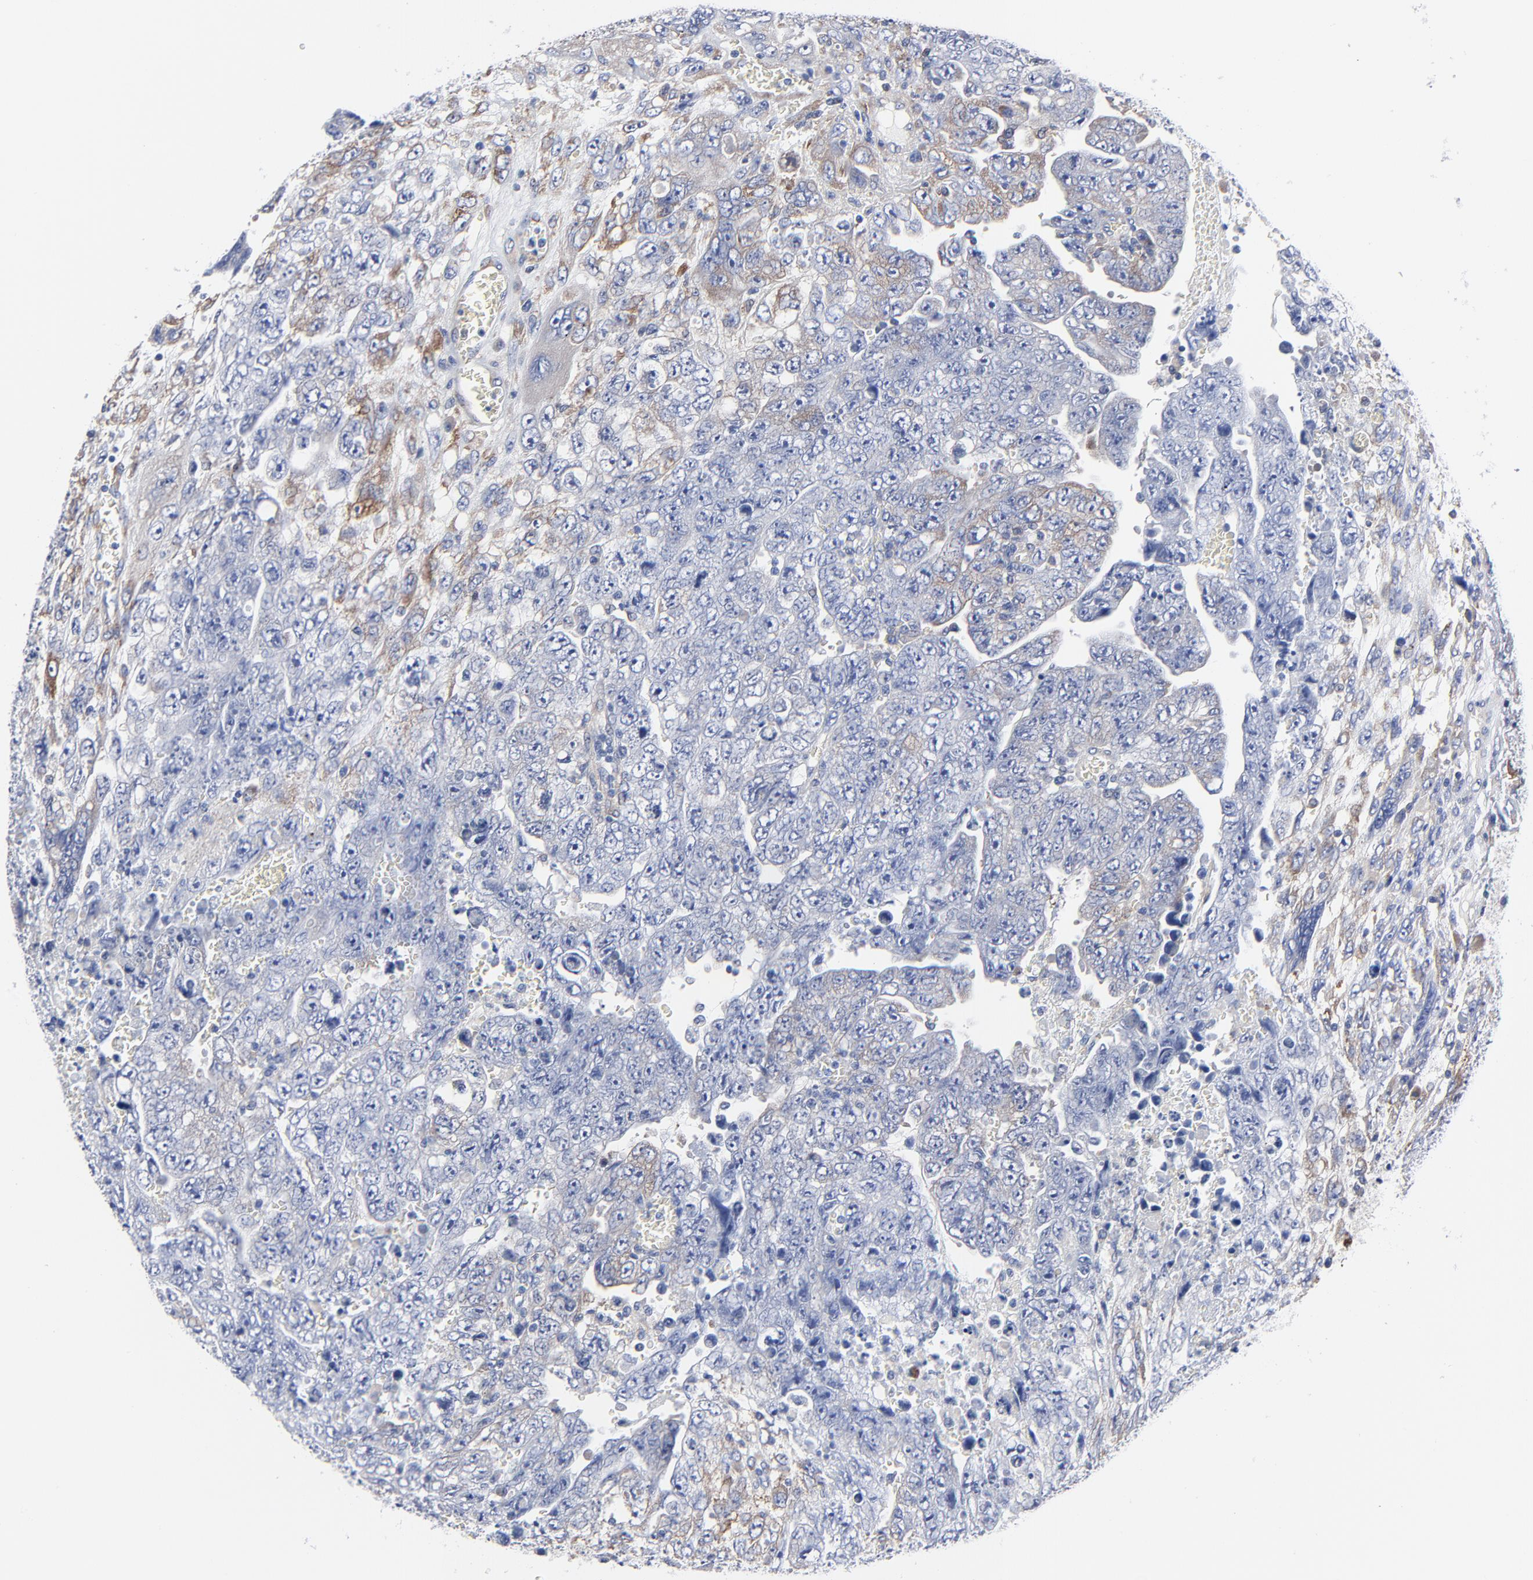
{"staining": {"intensity": "moderate", "quantity": "<25%", "location": "cytoplasmic/membranous"}, "tissue": "testis cancer", "cell_type": "Tumor cells", "image_type": "cancer", "snomed": [{"axis": "morphology", "description": "Carcinoma, Embryonal, NOS"}, {"axis": "topography", "description": "Testis"}], "caption": "Tumor cells display moderate cytoplasmic/membranous positivity in approximately <25% of cells in testis cancer.", "gene": "STAT2", "patient": {"sex": "male", "age": 28}}